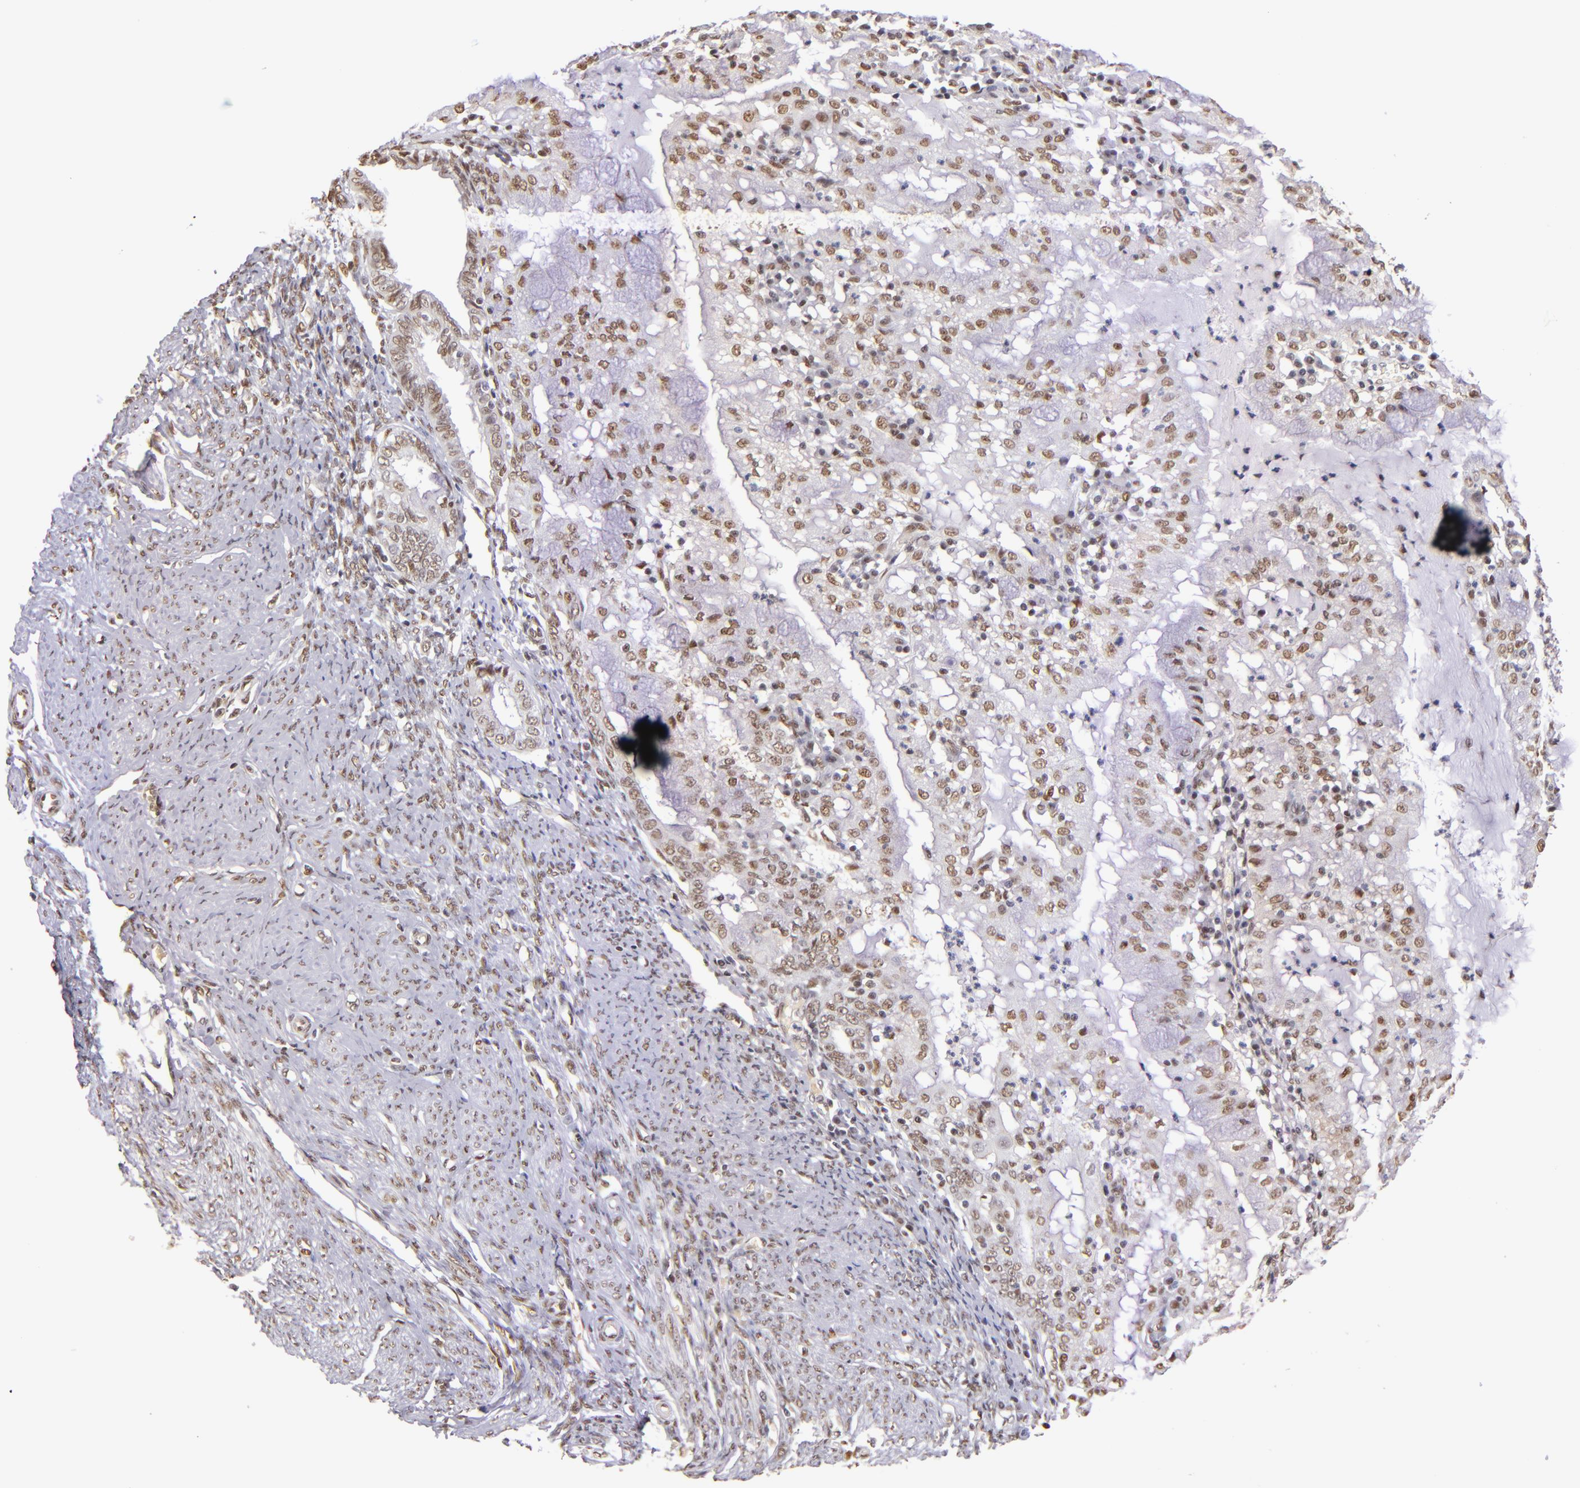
{"staining": {"intensity": "moderate", "quantity": ">75%", "location": "nuclear"}, "tissue": "endometrial cancer", "cell_type": "Tumor cells", "image_type": "cancer", "snomed": [{"axis": "morphology", "description": "Adenocarcinoma, NOS"}, {"axis": "topography", "description": "Endometrium"}], "caption": "This is a micrograph of IHC staining of adenocarcinoma (endometrial), which shows moderate expression in the nuclear of tumor cells.", "gene": "NCOR2", "patient": {"sex": "female", "age": 63}}